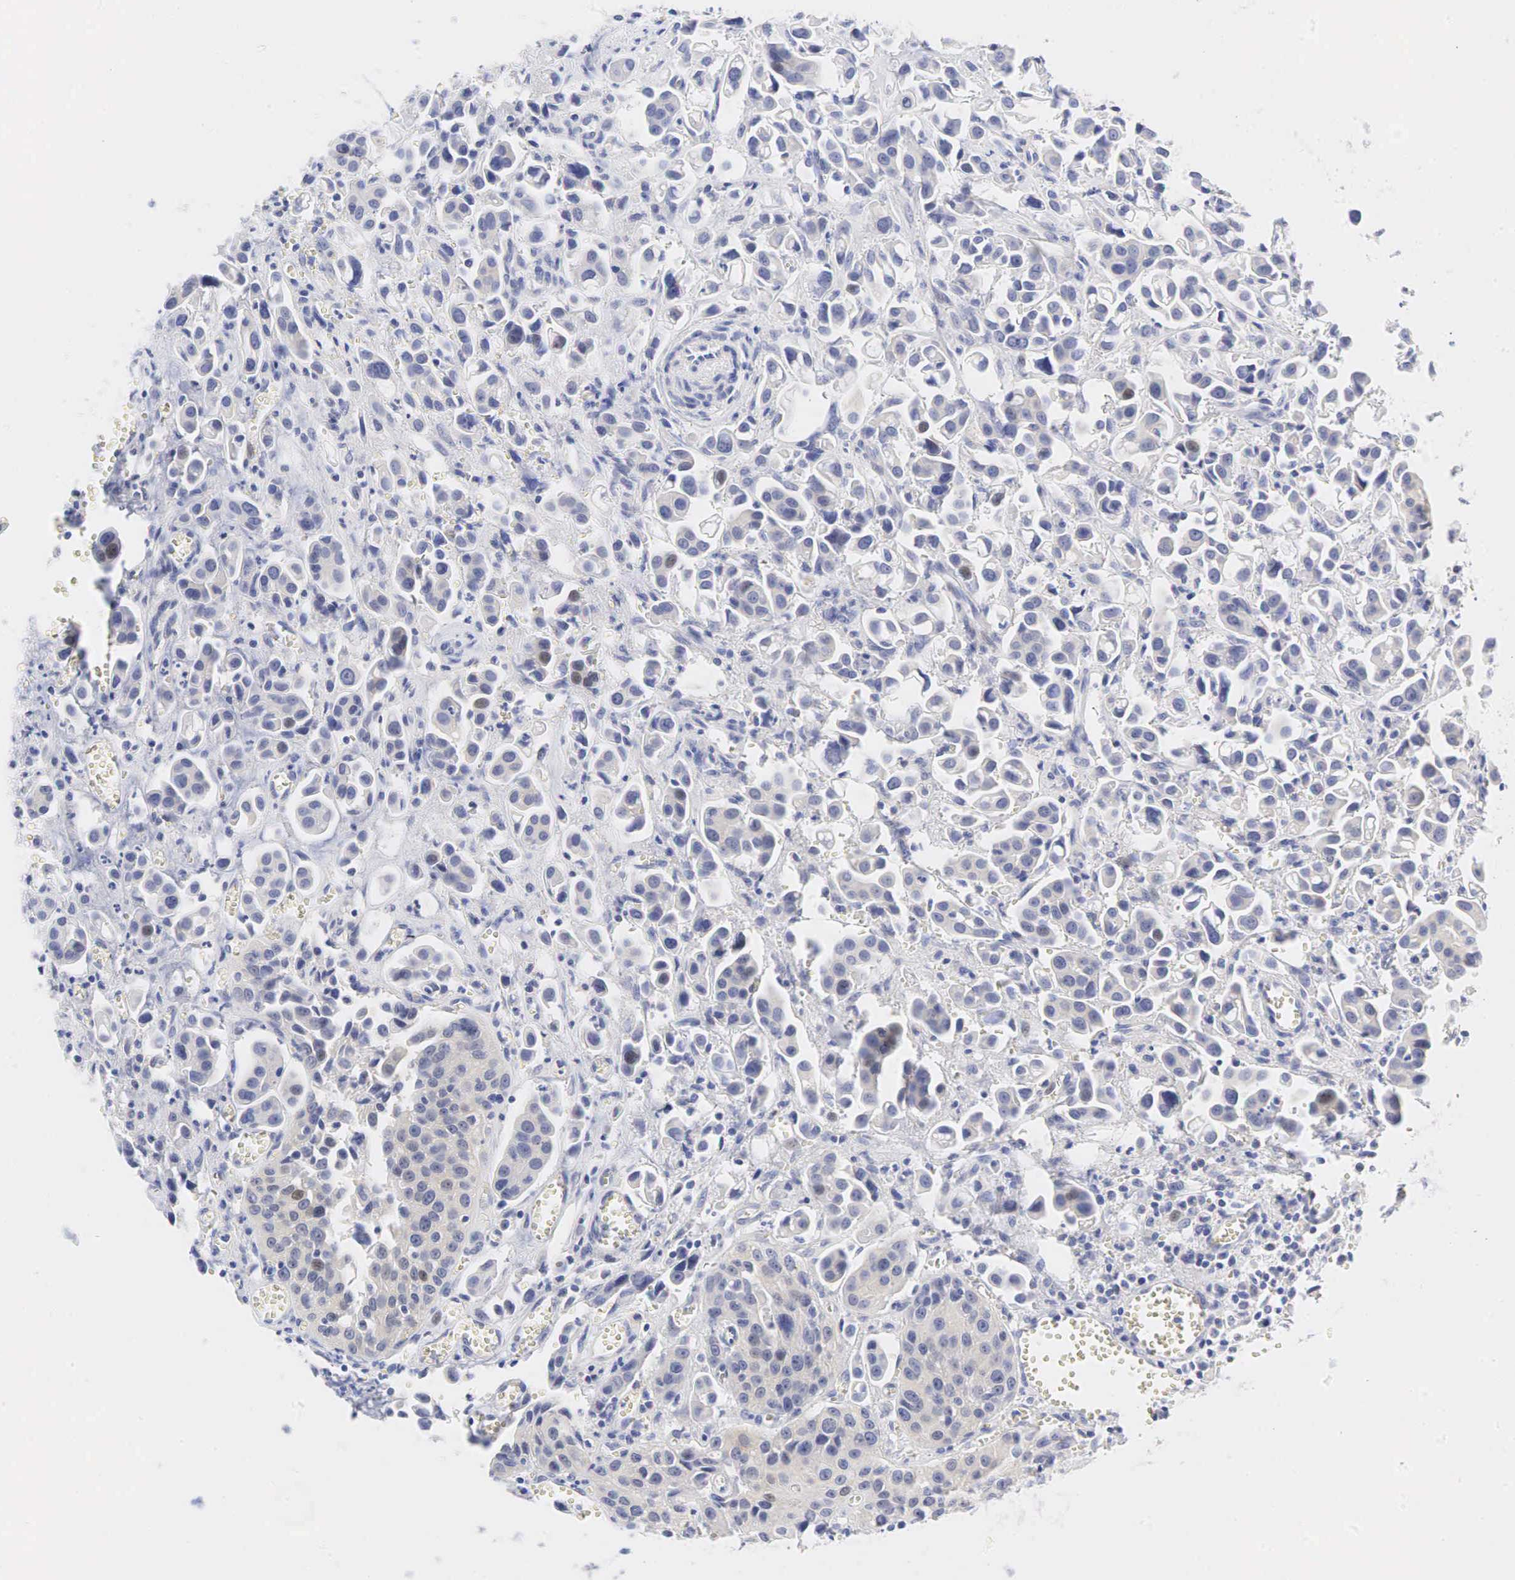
{"staining": {"intensity": "weak", "quantity": "<25%", "location": "cytoplasmic/membranous,nuclear"}, "tissue": "urothelial cancer", "cell_type": "Tumor cells", "image_type": "cancer", "snomed": [{"axis": "morphology", "description": "Urothelial carcinoma, High grade"}, {"axis": "topography", "description": "Urinary bladder"}], "caption": "The immunohistochemistry micrograph has no significant staining in tumor cells of urothelial carcinoma (high-grade) tissue. (DAB (3,3'-diaminobenzidine) IHC, high magnification).", "gene": "AR", "patient": {"sex": "male", "age": 66}}